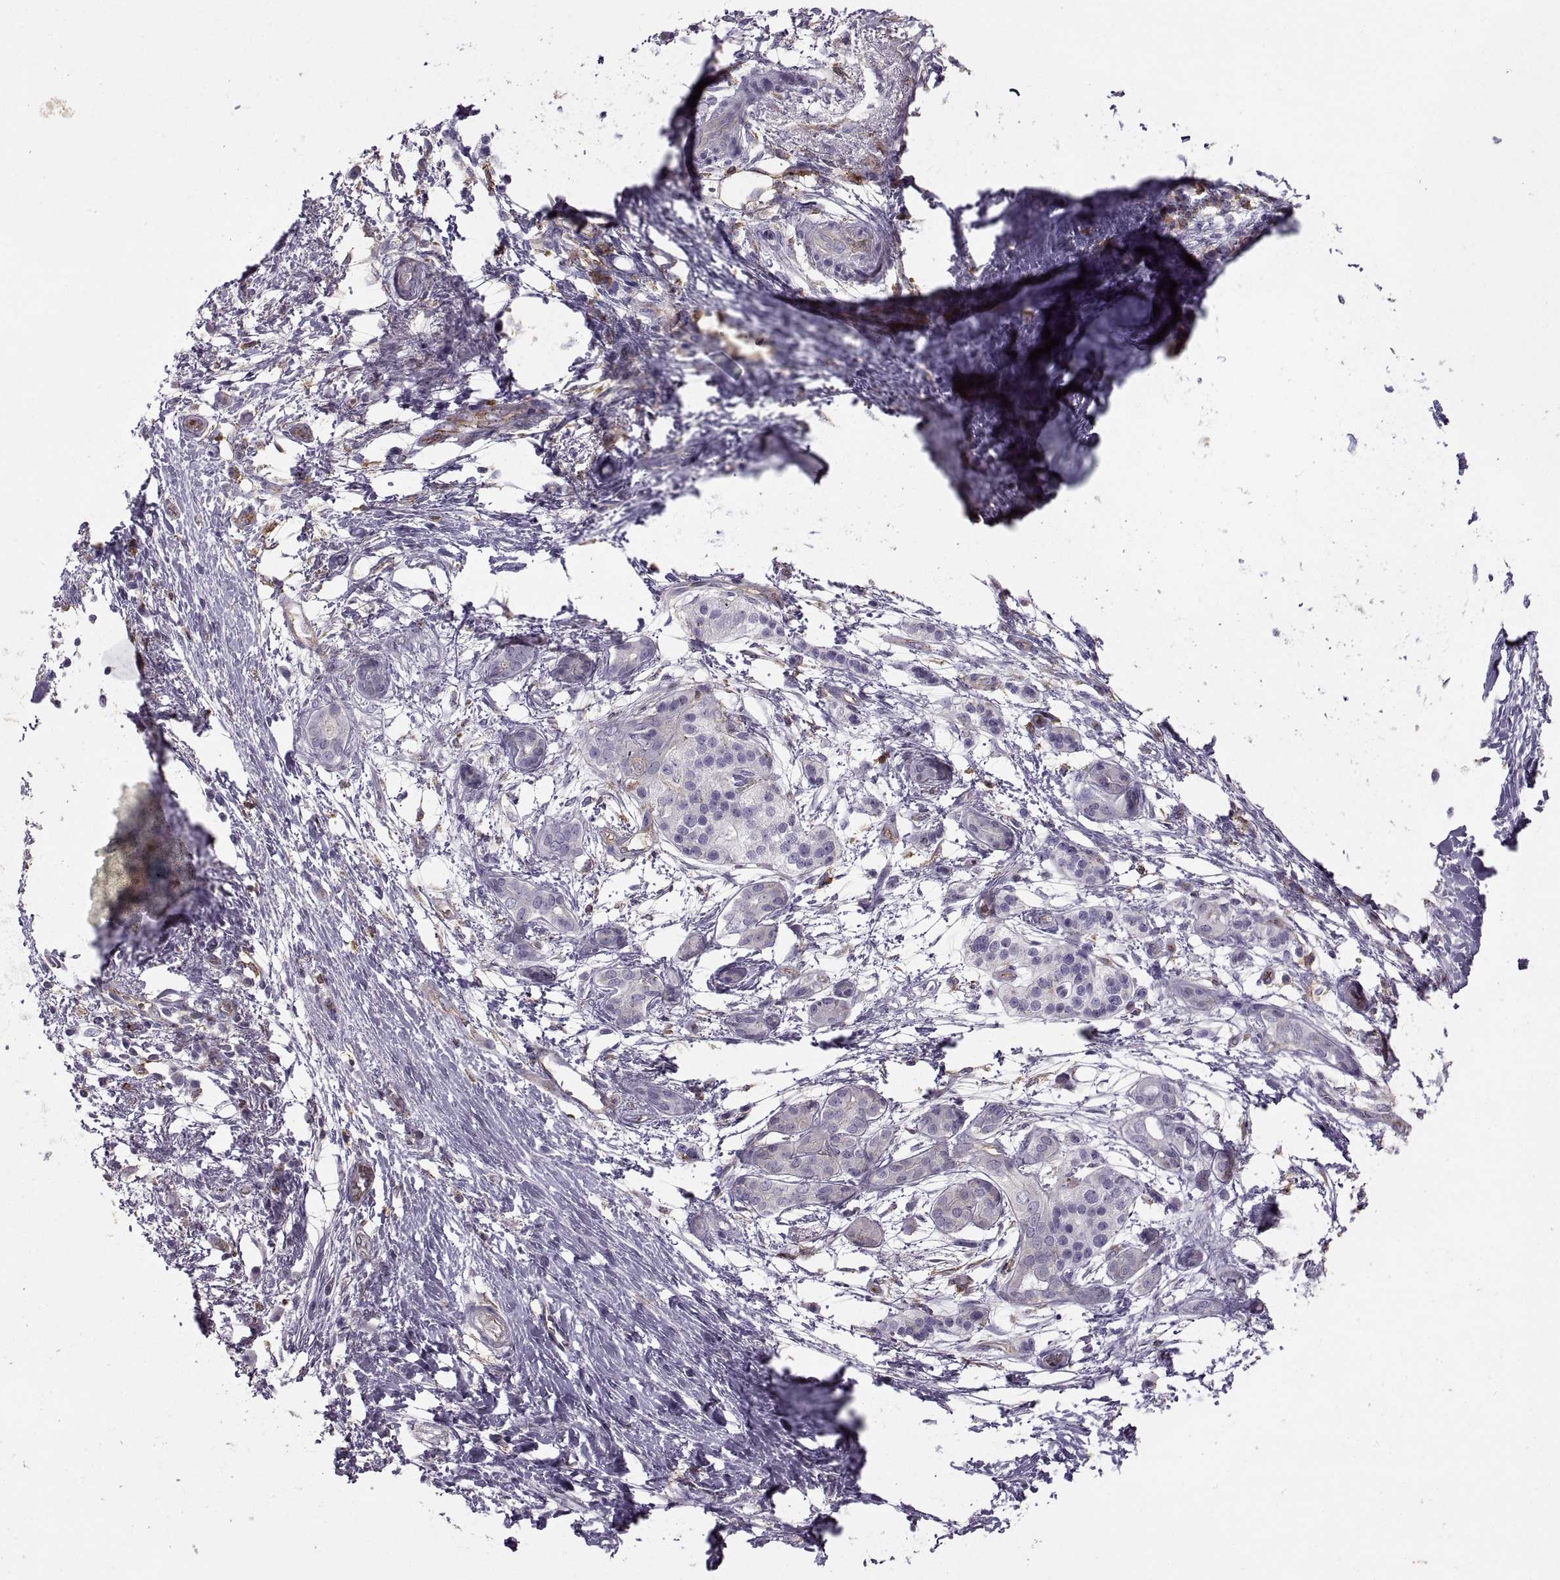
{"staining": {"intensity": "negative", "quantity": "none", "location": "none"}, "tissue": "pancreatic cancer", "cell_type": "Tumor cells", "image_type": "cancer", "snomed": [{"axis": "morphology", "description": "Adenocarcinoma, NOS"}, {"axis": "topography", "description": "Pancreas"}], "caption": "An image of pancreatic cancer stained for a protein exhibits no brown staining in tumor cells.", "gene": "RALB", "patient": {"sex": "female", "age": 72}}